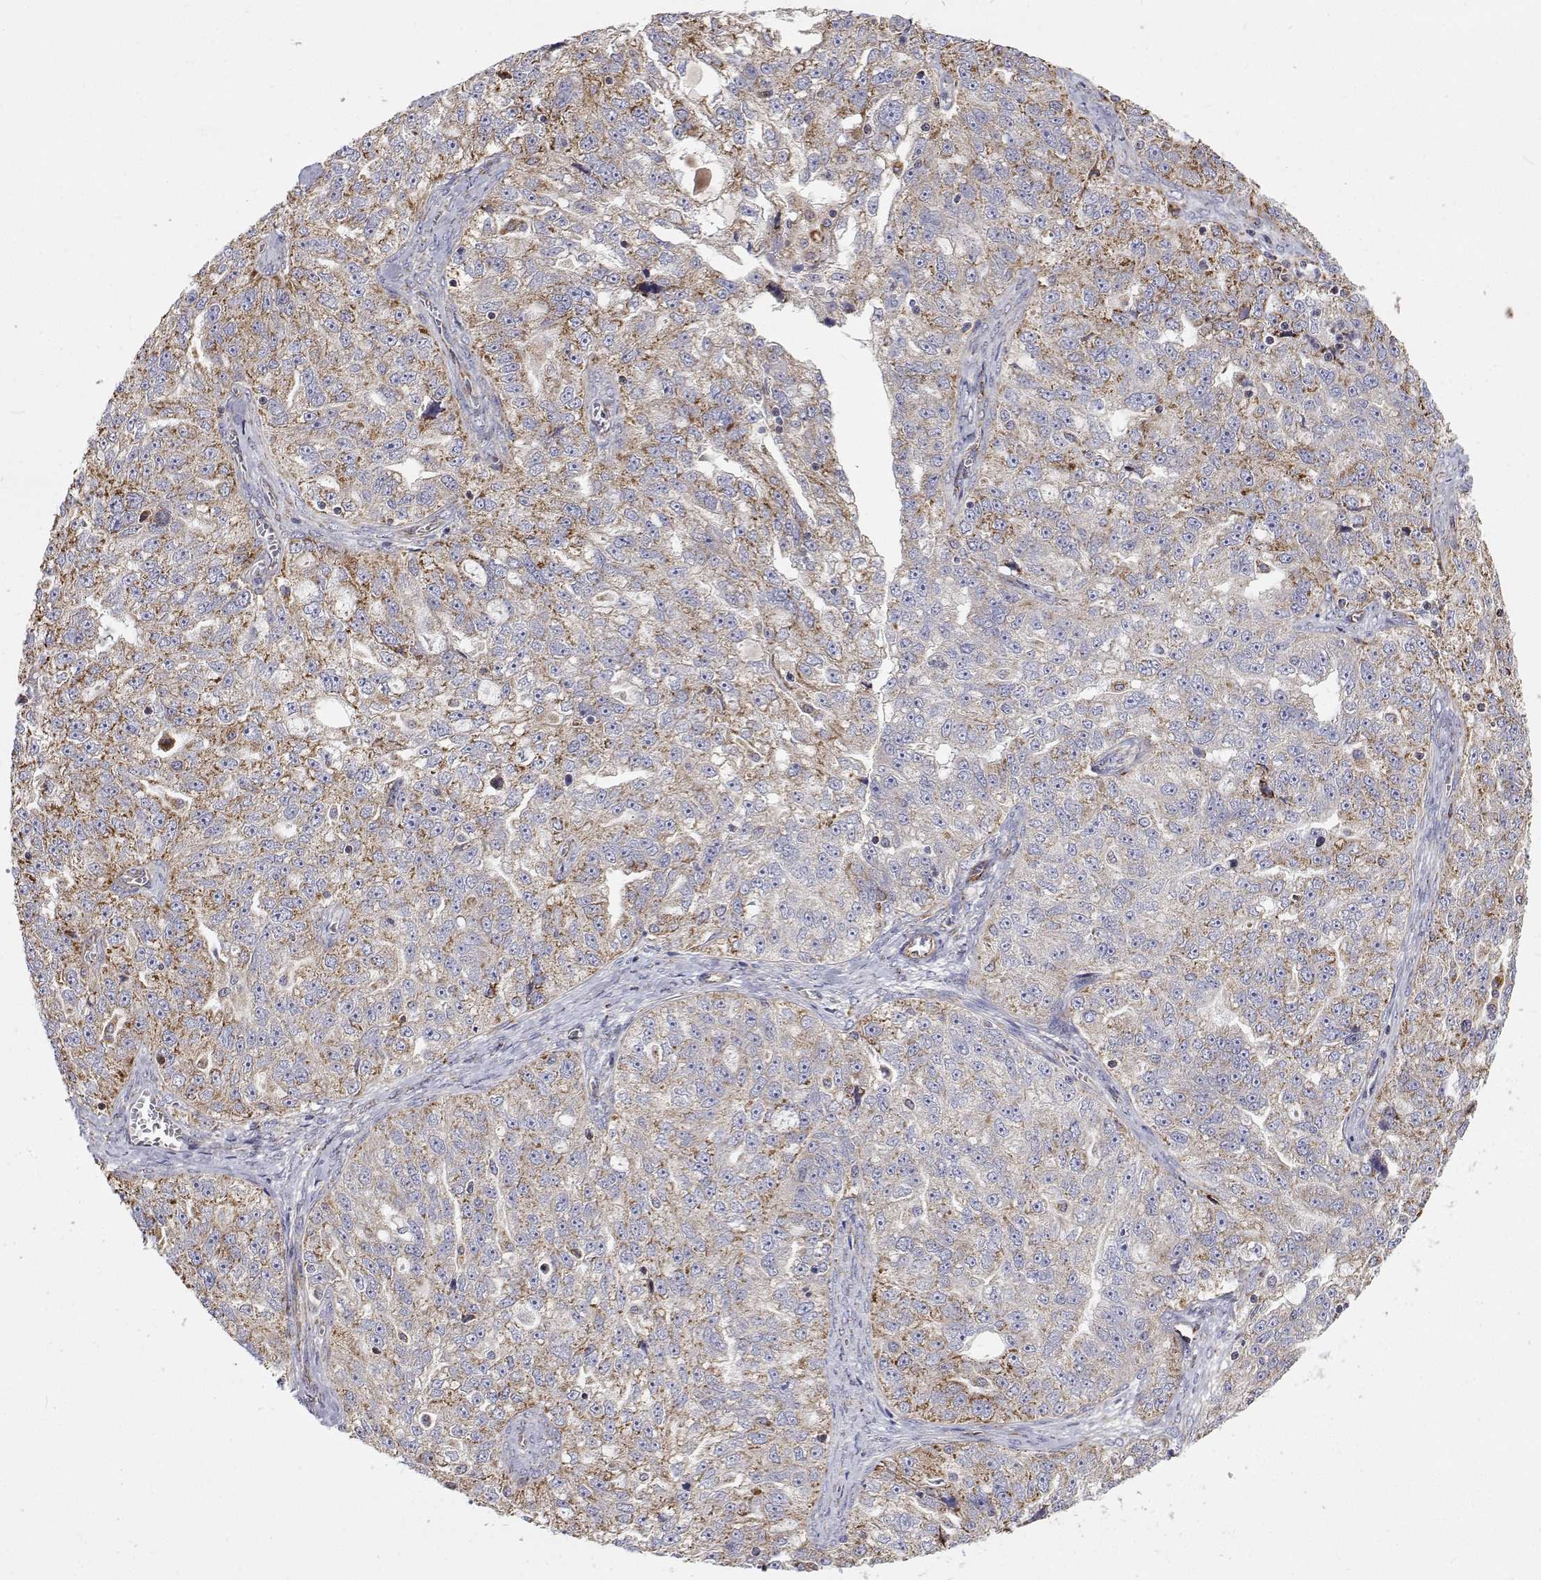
{"staining": {"intensity": "moderate", "quantity": "25%-75%", "location": "cytoplasmic/membranous"}, "tissue": "ovarian cancer", "cell_type": "Tumor cells", "image_type": "cancer", "snomed": [{"axis": "morphology", "description": "Cystadenocarcinoma, serous, NOS"}, {"axis": "topography", "description": "Ovary"}], "caption": "Tumor cells reveal medium levels of moderate cytoplasmic/membranous staining in approximately 25%-75% of cells in ovarian cancer (serous cystadenocarcinoma). (IHC, brightfield microscopy, high magnification).", "gene": "SPICE1", "patient": {"sex": "female", "age": 51}}